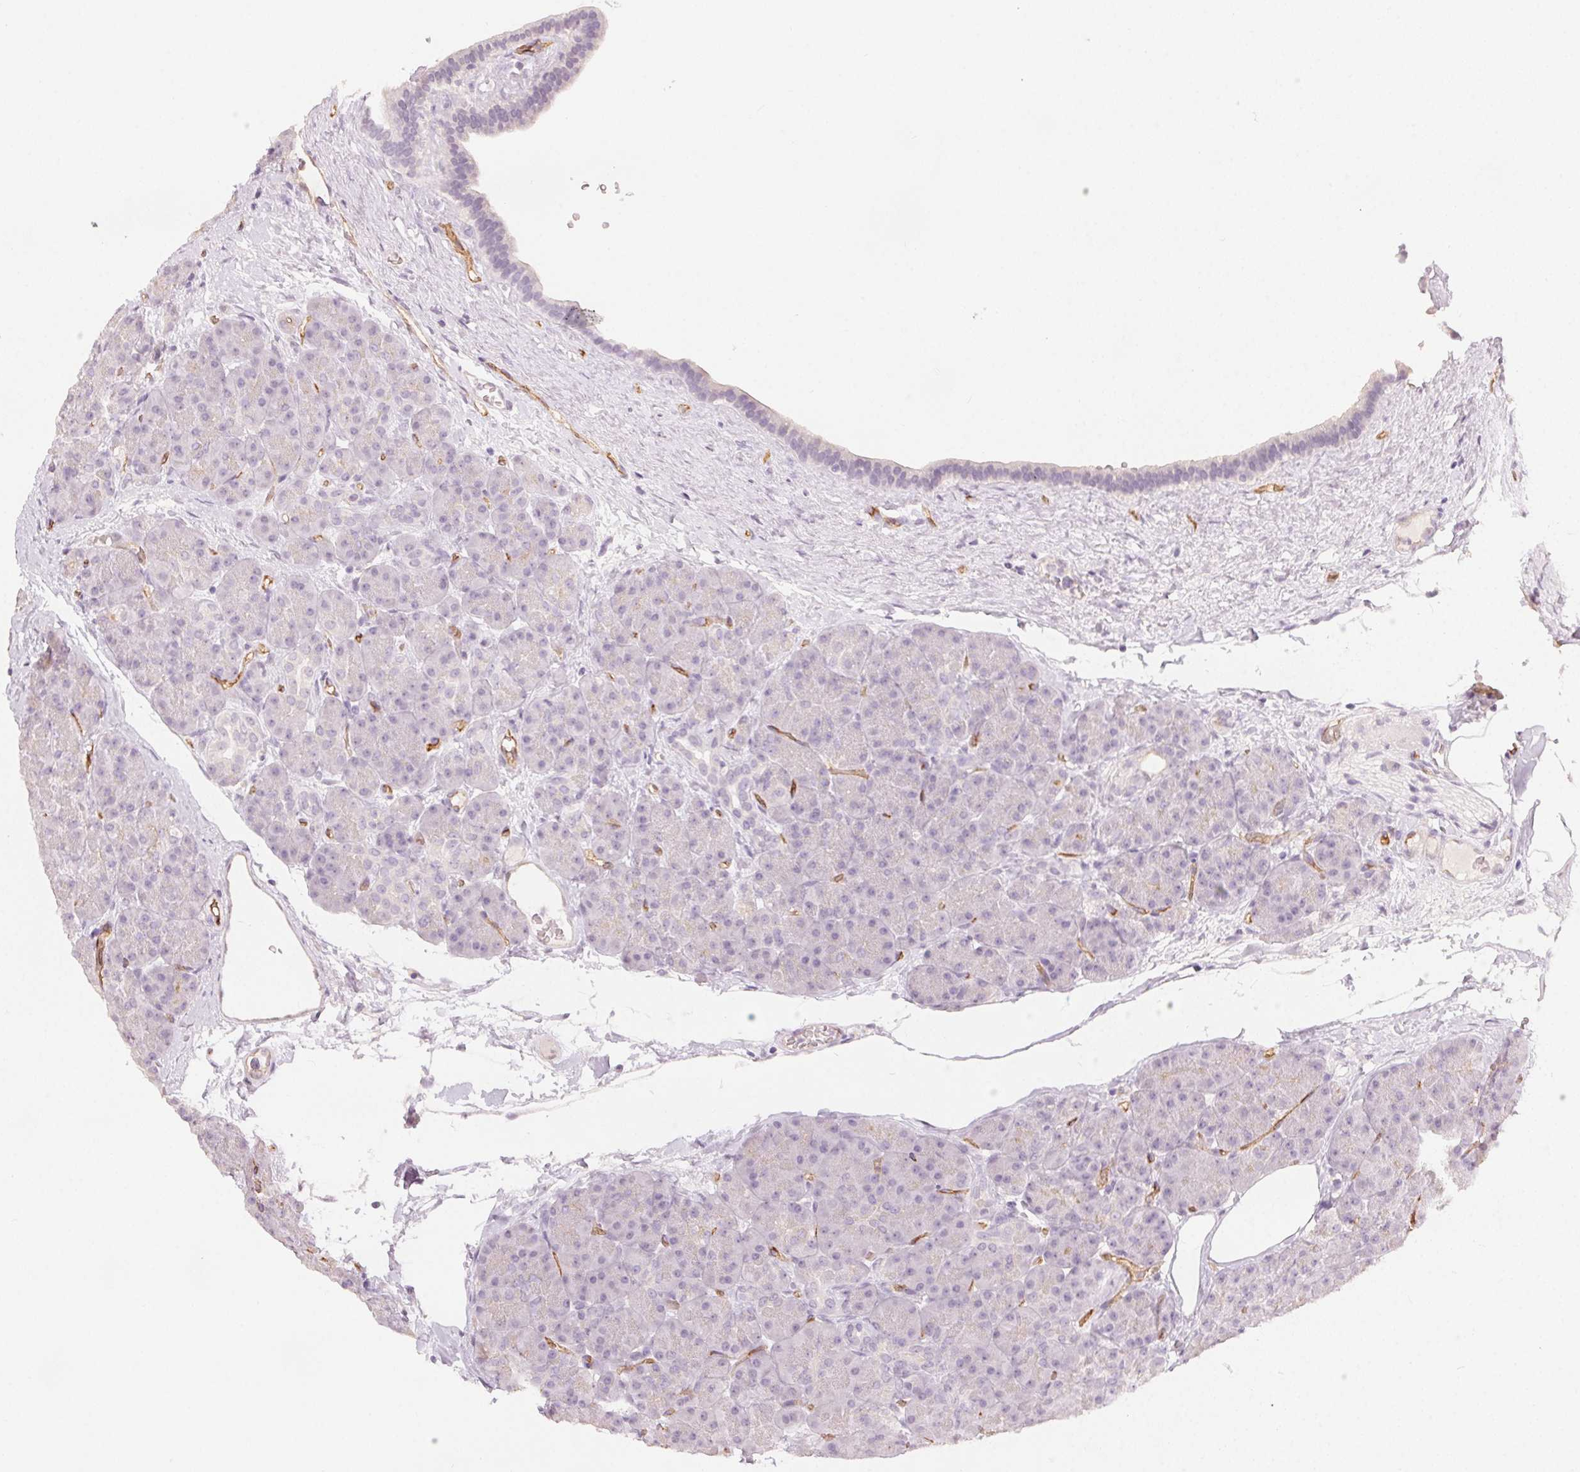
{"staining": {"intensity": "negative", "quantity": "none", "location": "none"}, "tissue": "pancreas", "cell_type": "Exocrine glandular cells", "image_type": "normal", "snomed": [{"axis": "morphology", "description": "Normal tissue, NOS"}, {"axis": "topography", "description": "Pancreas"}], "caption": "IHC image of benign pancreas stained for a protein (brown), which demonstrates no expression in exocrine glandular cells.", "gene": "PODXL", "patient": {"sex": "male", "age": 57}}